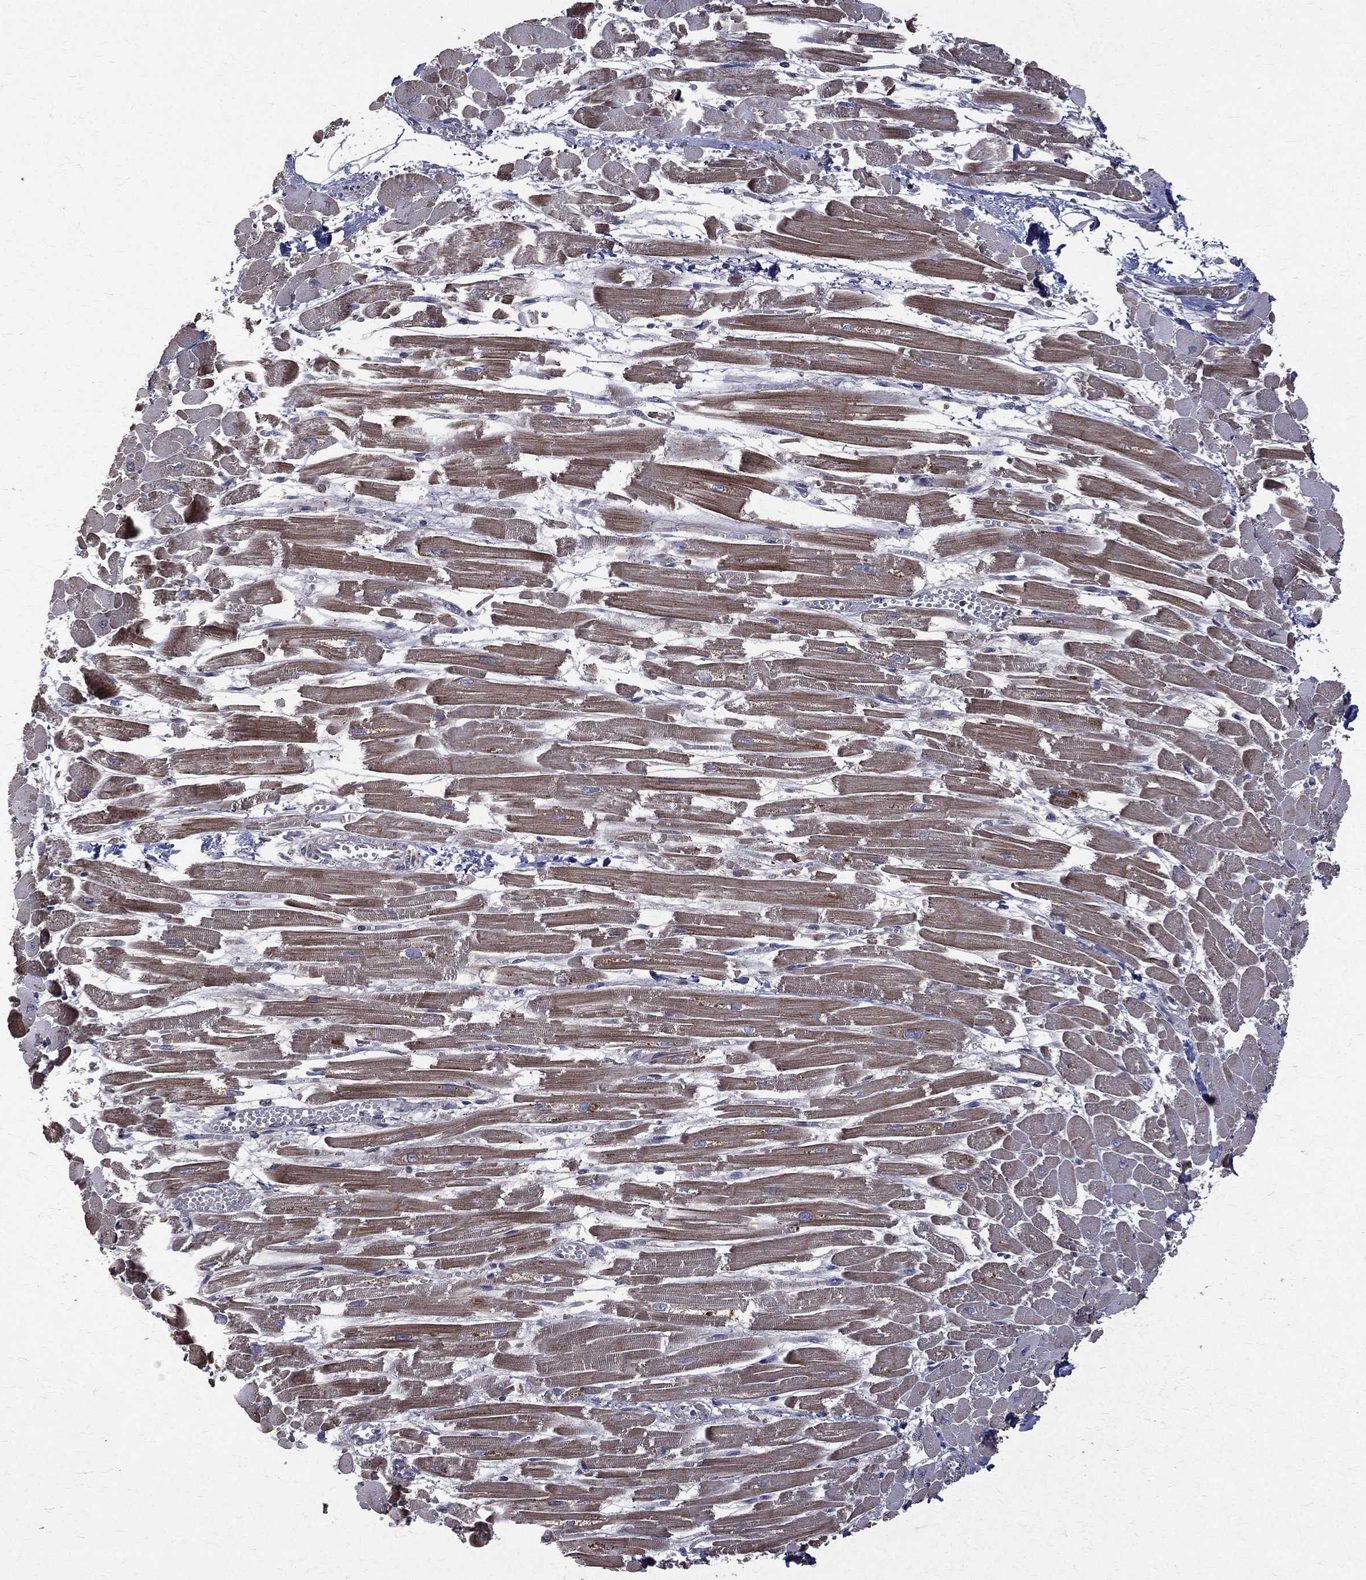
{"staining": {"intensity": "weak", "quantity": "25%-75%", "location": "cytoplasmic/membranous"}, "tissue": "heart muscle", "cell_type": "Cardiomyocytes", "image_type": "normal", "snomed": [{"axis": "morphology", "description": "Normal tissue, NOS"}, {"axis": "topography", "description": "Heart"}], "caption": "Protein staining displays weak cytoplasmic/membranous staining in about 25%-75% of cardiomyocytes in normal heart muscle. The protein of interest is stained brown, and the nuclei are stained in blue (DAB (3,3'-diaminobenzidine) IHC with brightfield microscopy, high magnification).", "gene": "RPGR", "patient": {"sex": "female", "age": 52}}